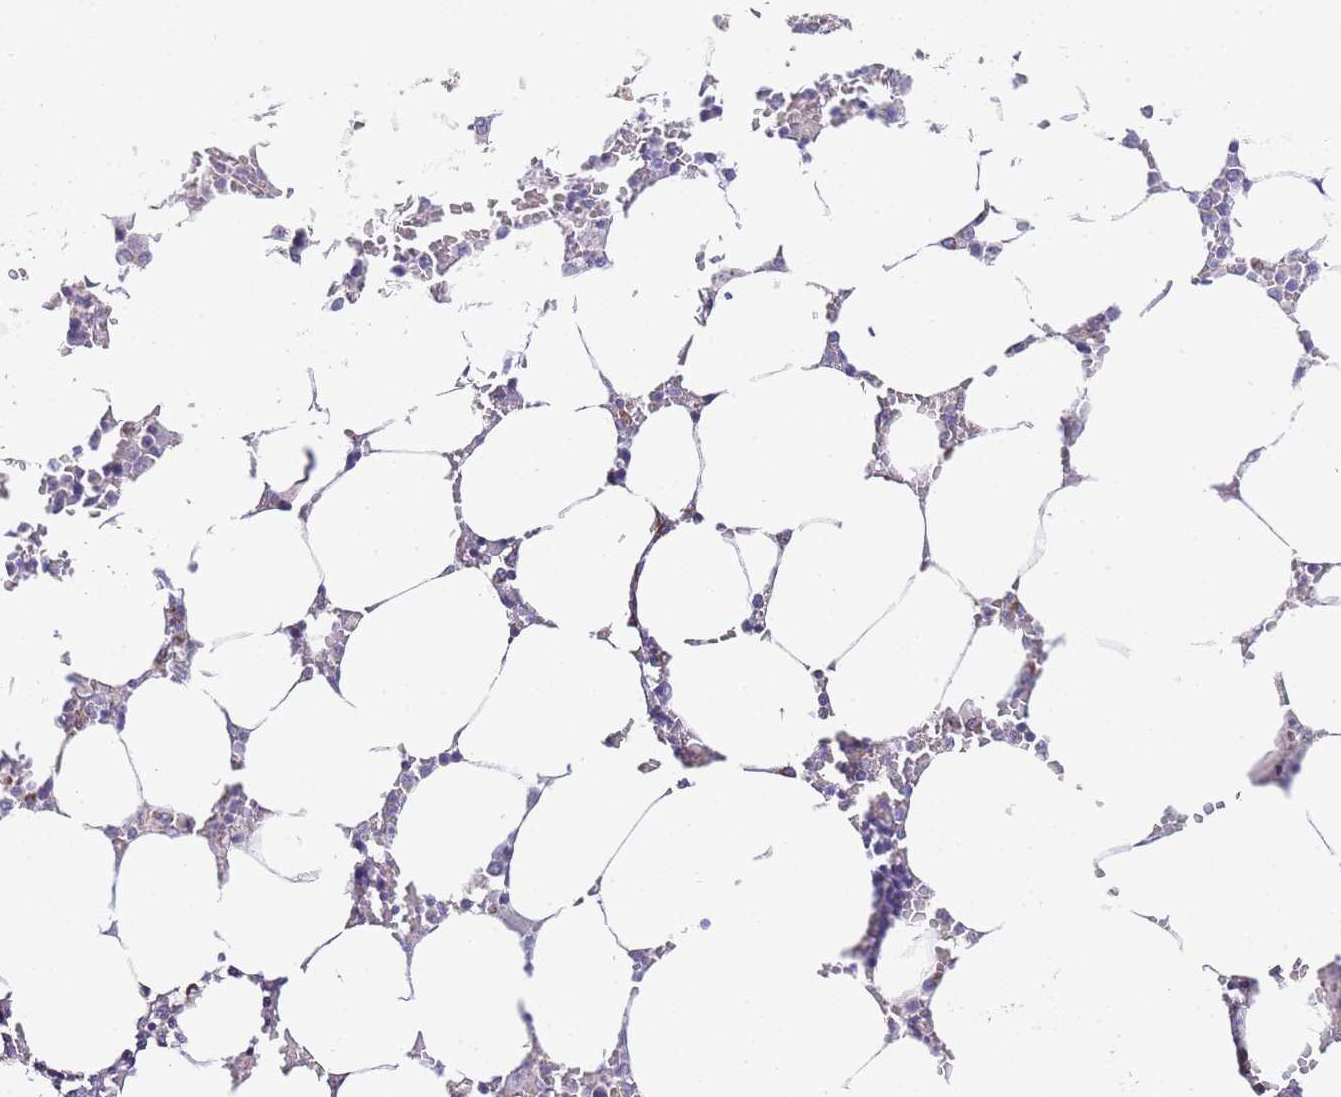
{"staining": {"intensity": "weak", "quantity": "<25%", "location": "cytoplasmic/membranous"}, "tissue": "bone marrow", "cell_type": "Hematopoietic cells", "image_type": "normal", "snomed": [{"axis": "morphology", "description": "Normal tissue, NOS"}, {"axis": "topography", "description": "Bone marrow"}], "caption": "Immunohistochemistry (IHC) photomicrograph of benign bone marrow stained for a protein (brown), which shows no expression in hematopoietic cells.", "gene": "PDCD7", "patient": {"sex": "male", "age": 64}}